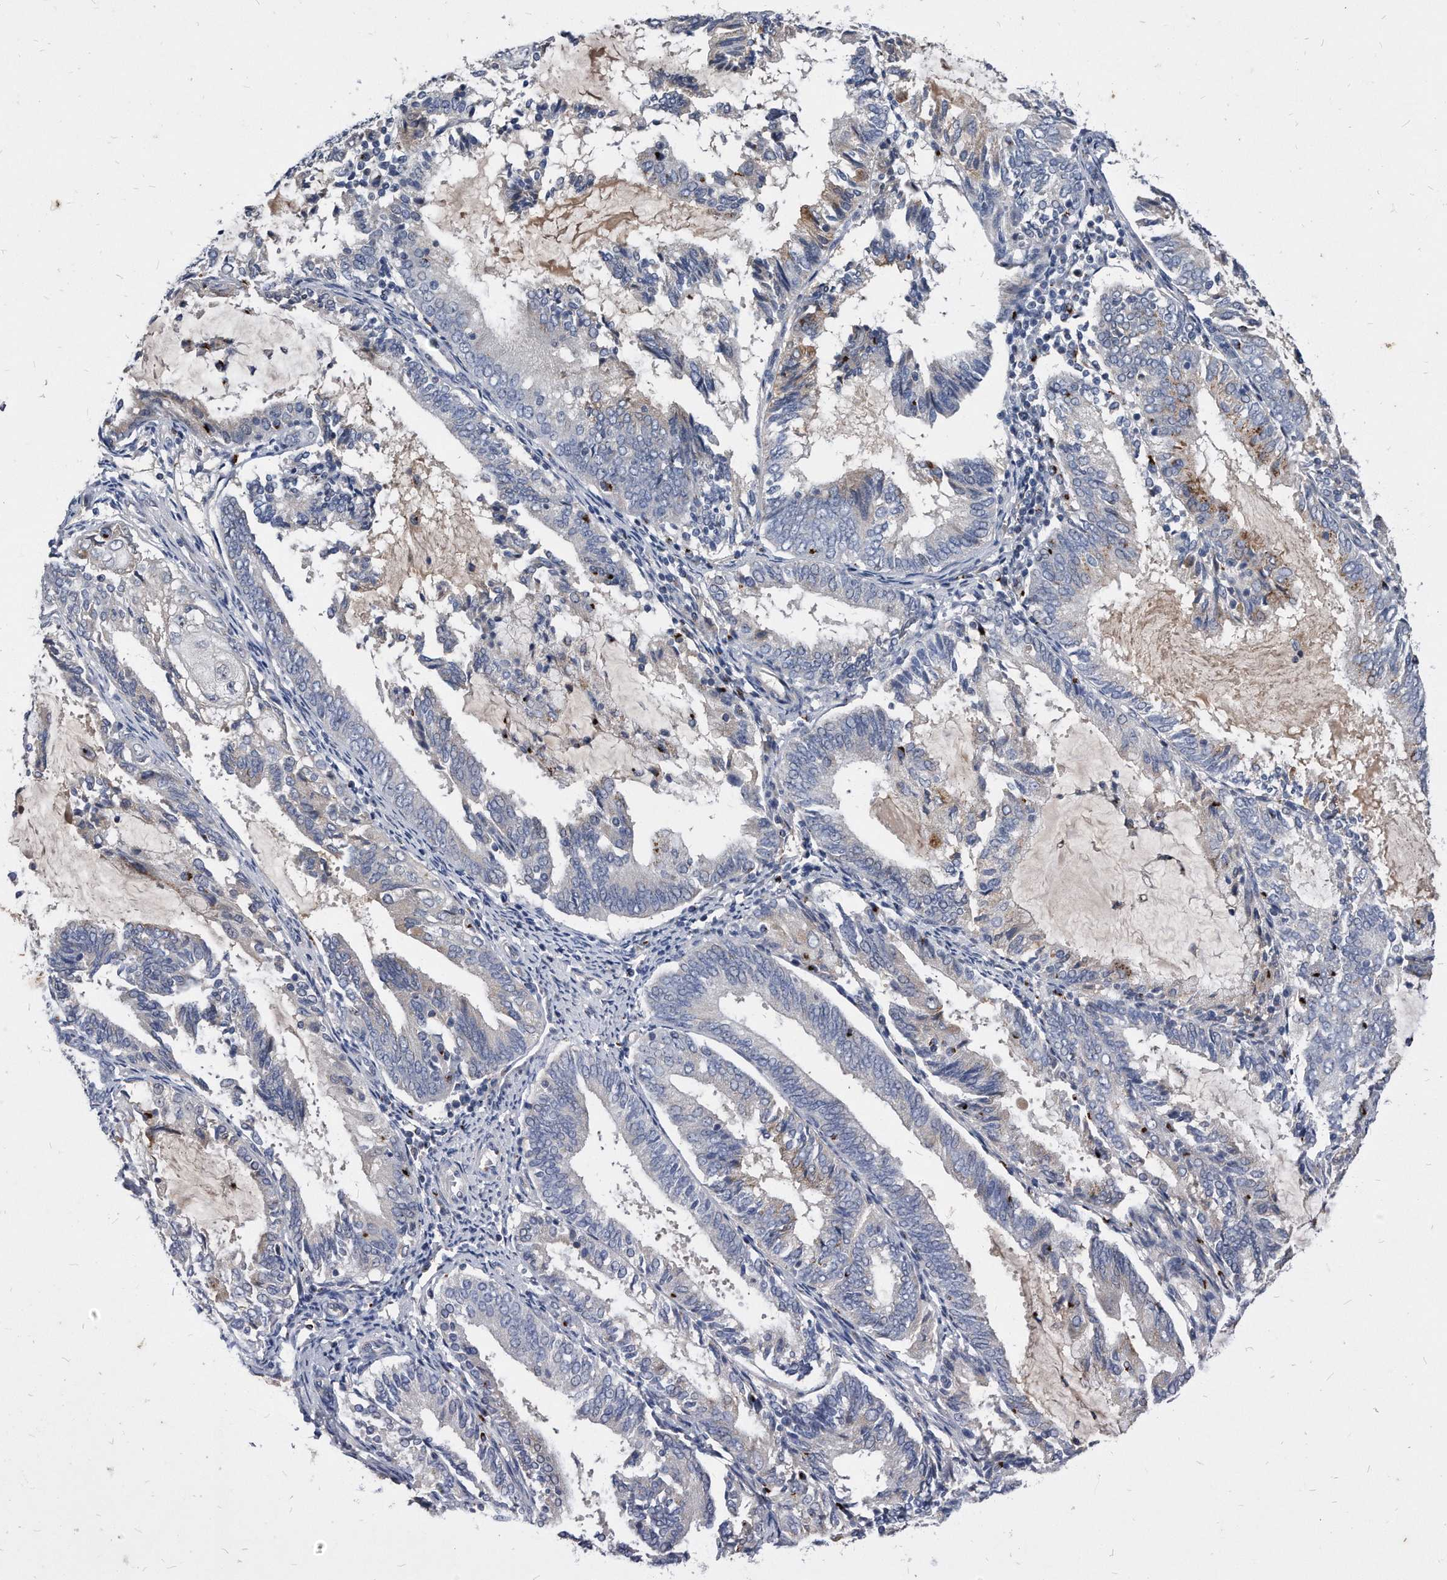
{"staining": {"intensity": "moderate", "quantity": "<25%", "location": "cytoplasmic/membranous"}, "tissue": "endometrial cancer", "cell_type": "Tumor cells", "image_type": "cancer", "snomed": [{"axis": "morphology", "description": "Adenocarcinoma, NOS"}, {"axis": "topography", "description": "Endometrium"}], "caption": "Protein expression analysis of endometrial cancer (adenocarcinoma) demonstrates moderate cytoplasmic/membranous expression in approximately <25% of tumor cells. (DAB (3,3'-diaminobenzidine) IHC with brightfield microscopy, high magnification).", "gene": "MGAT4A", "patient": {"sex": "female", "age": 81}}